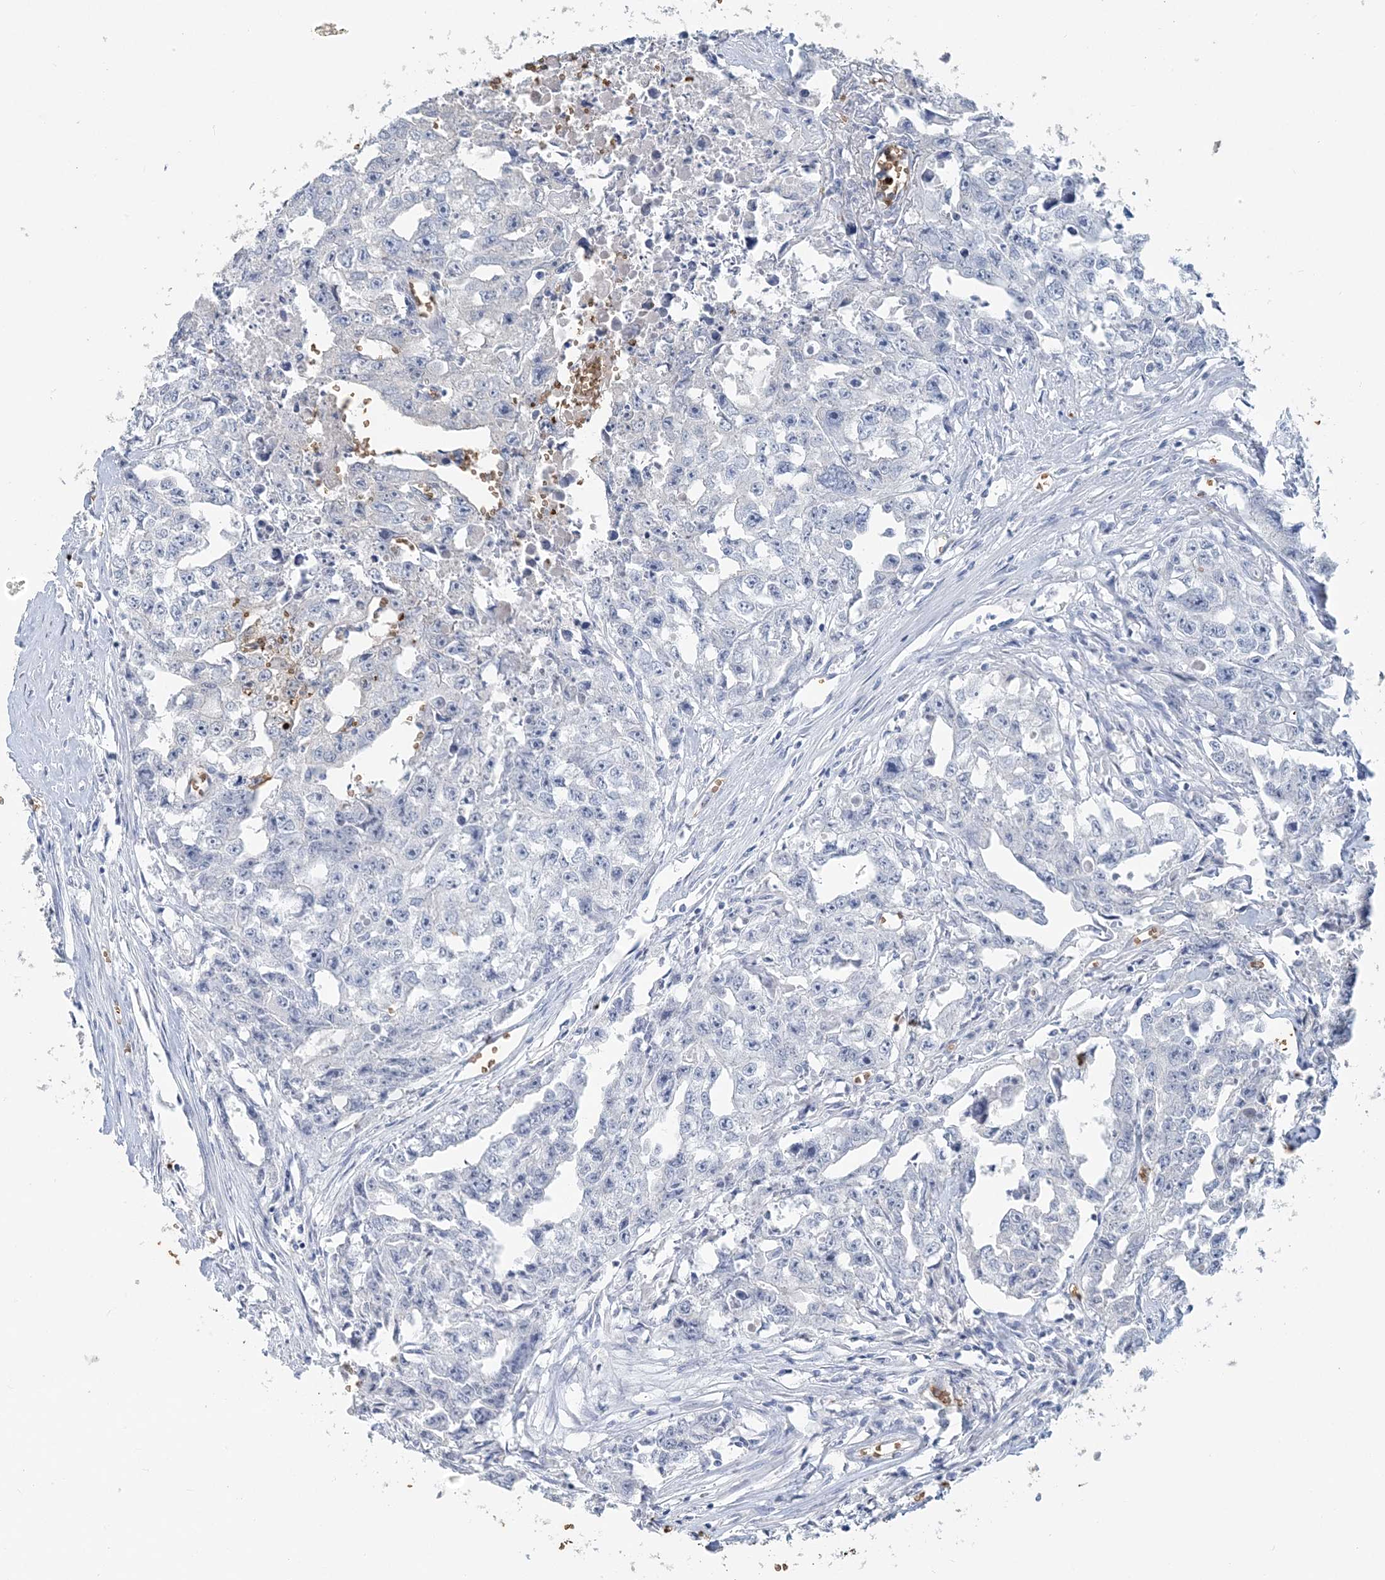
{"staining": {"intensity": "negative", "quantity": "none", "location": "none"}, "tissue": "testis cancer", "cell_type": "Tumor cells", "image_type": "cancer", "snomed": [{"axis": "morphology", "description": "Seminoma, NOS"}, {"axis": "morphology", "description": "Carcinoma, Embryonal, NOS"}, {"axis": "topography", "description": "Testis"}], "caption": "The micrograph displays no significant positivity in tumor cells of testis cancer. The staining was performed using DAB to visualize the protein expression in brown, while the nuclei were stained in blue with hematoxylin (Magnification: 20x).", "gene": "HBD", "patient": {"sex": "male", "age": 43}}